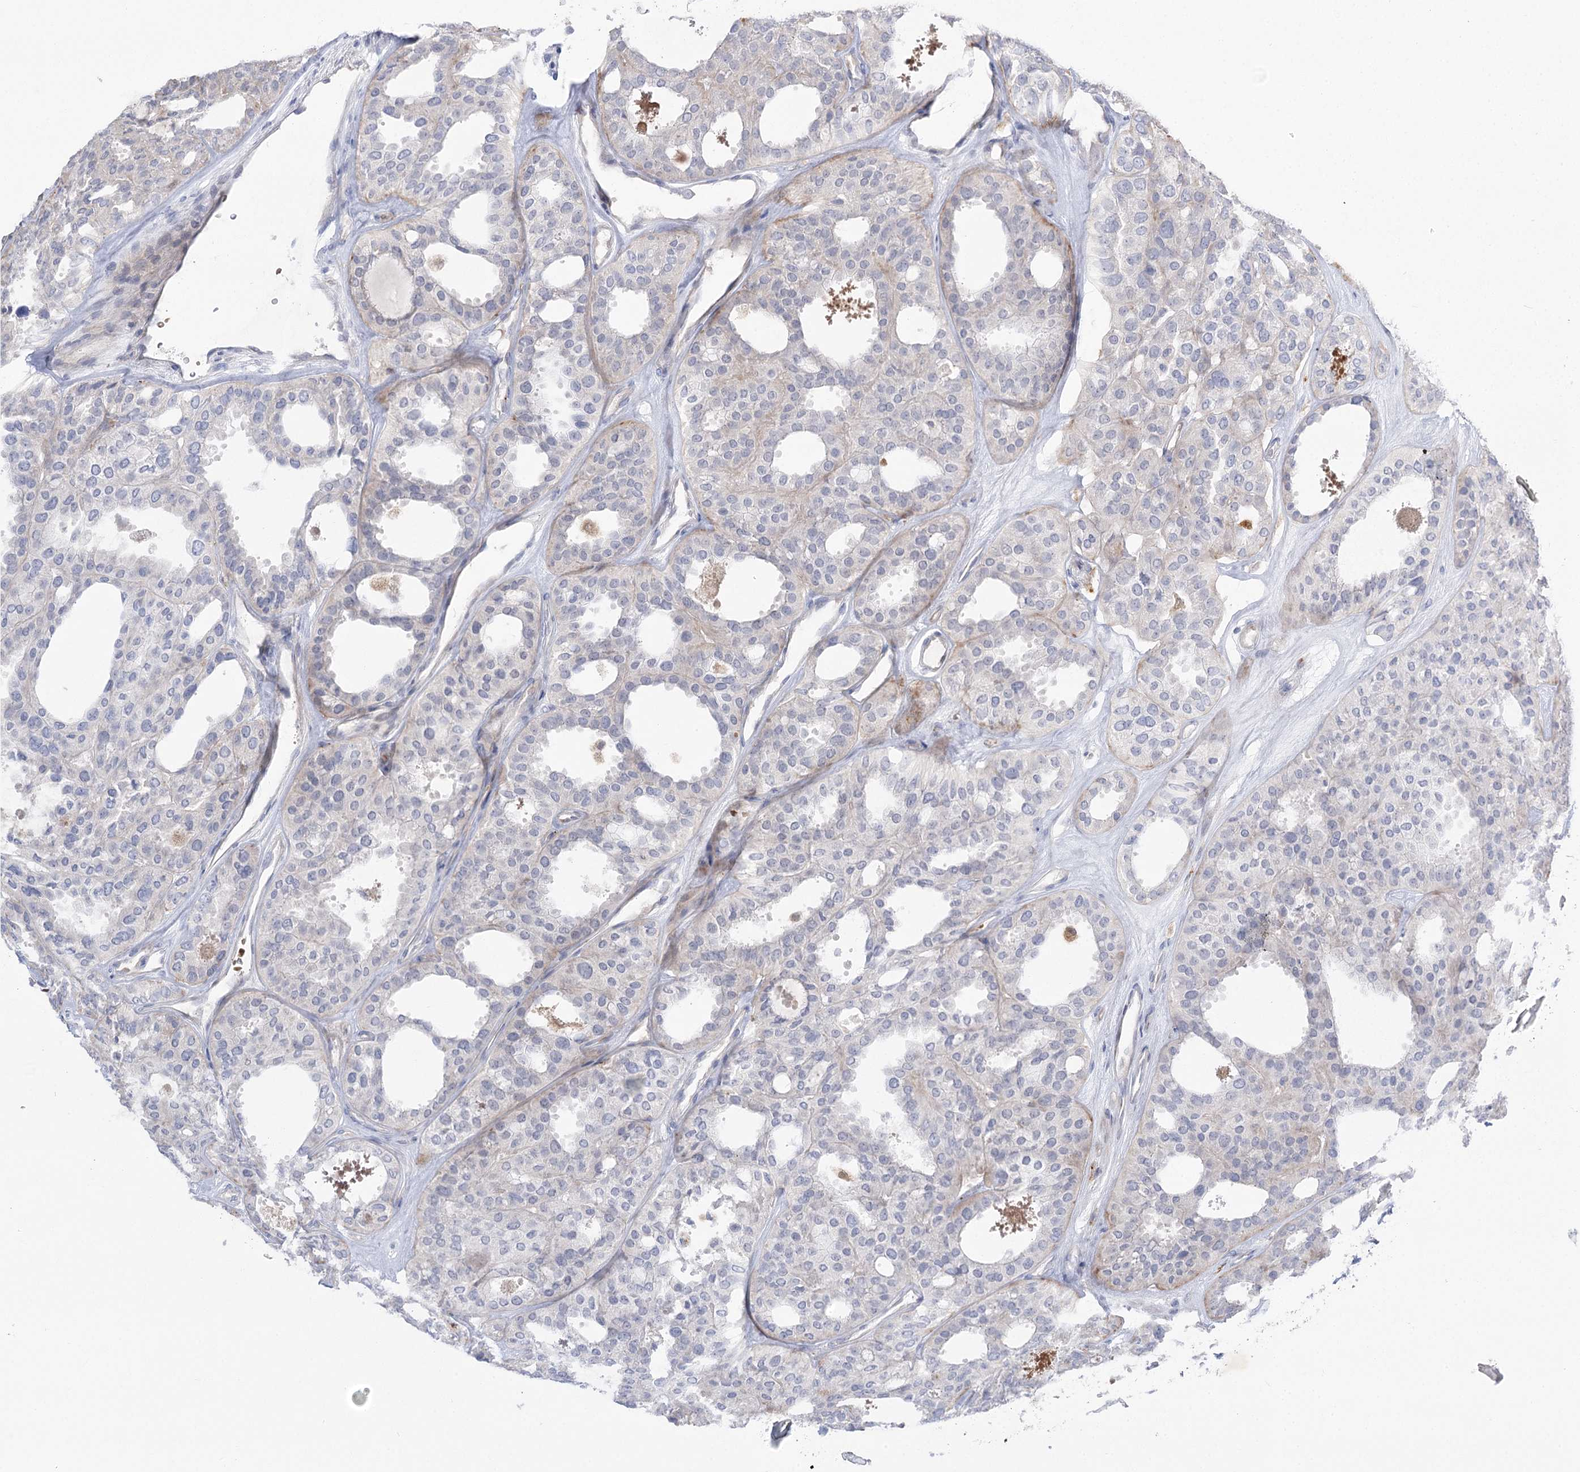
{"staining": {"intensity": "weak", "quantity": "<25%", "location": "cytoplasmic/membranous"}, "tissue": "thyroid cancer", "cell_type": "Tumor cells", "image_type": "cancer", "snomed": [{"axis": "morphology", "description": "Follicular adenoma carcinoma, NOS"}, {"axis": "topography", "description": "Thyroid gland"}], "caption": "Protein analysis of thyroid cancer displays no significant staining in tumor cells.", "gene": "SIAE", "patient": {"sex": "male", "age": 75}}